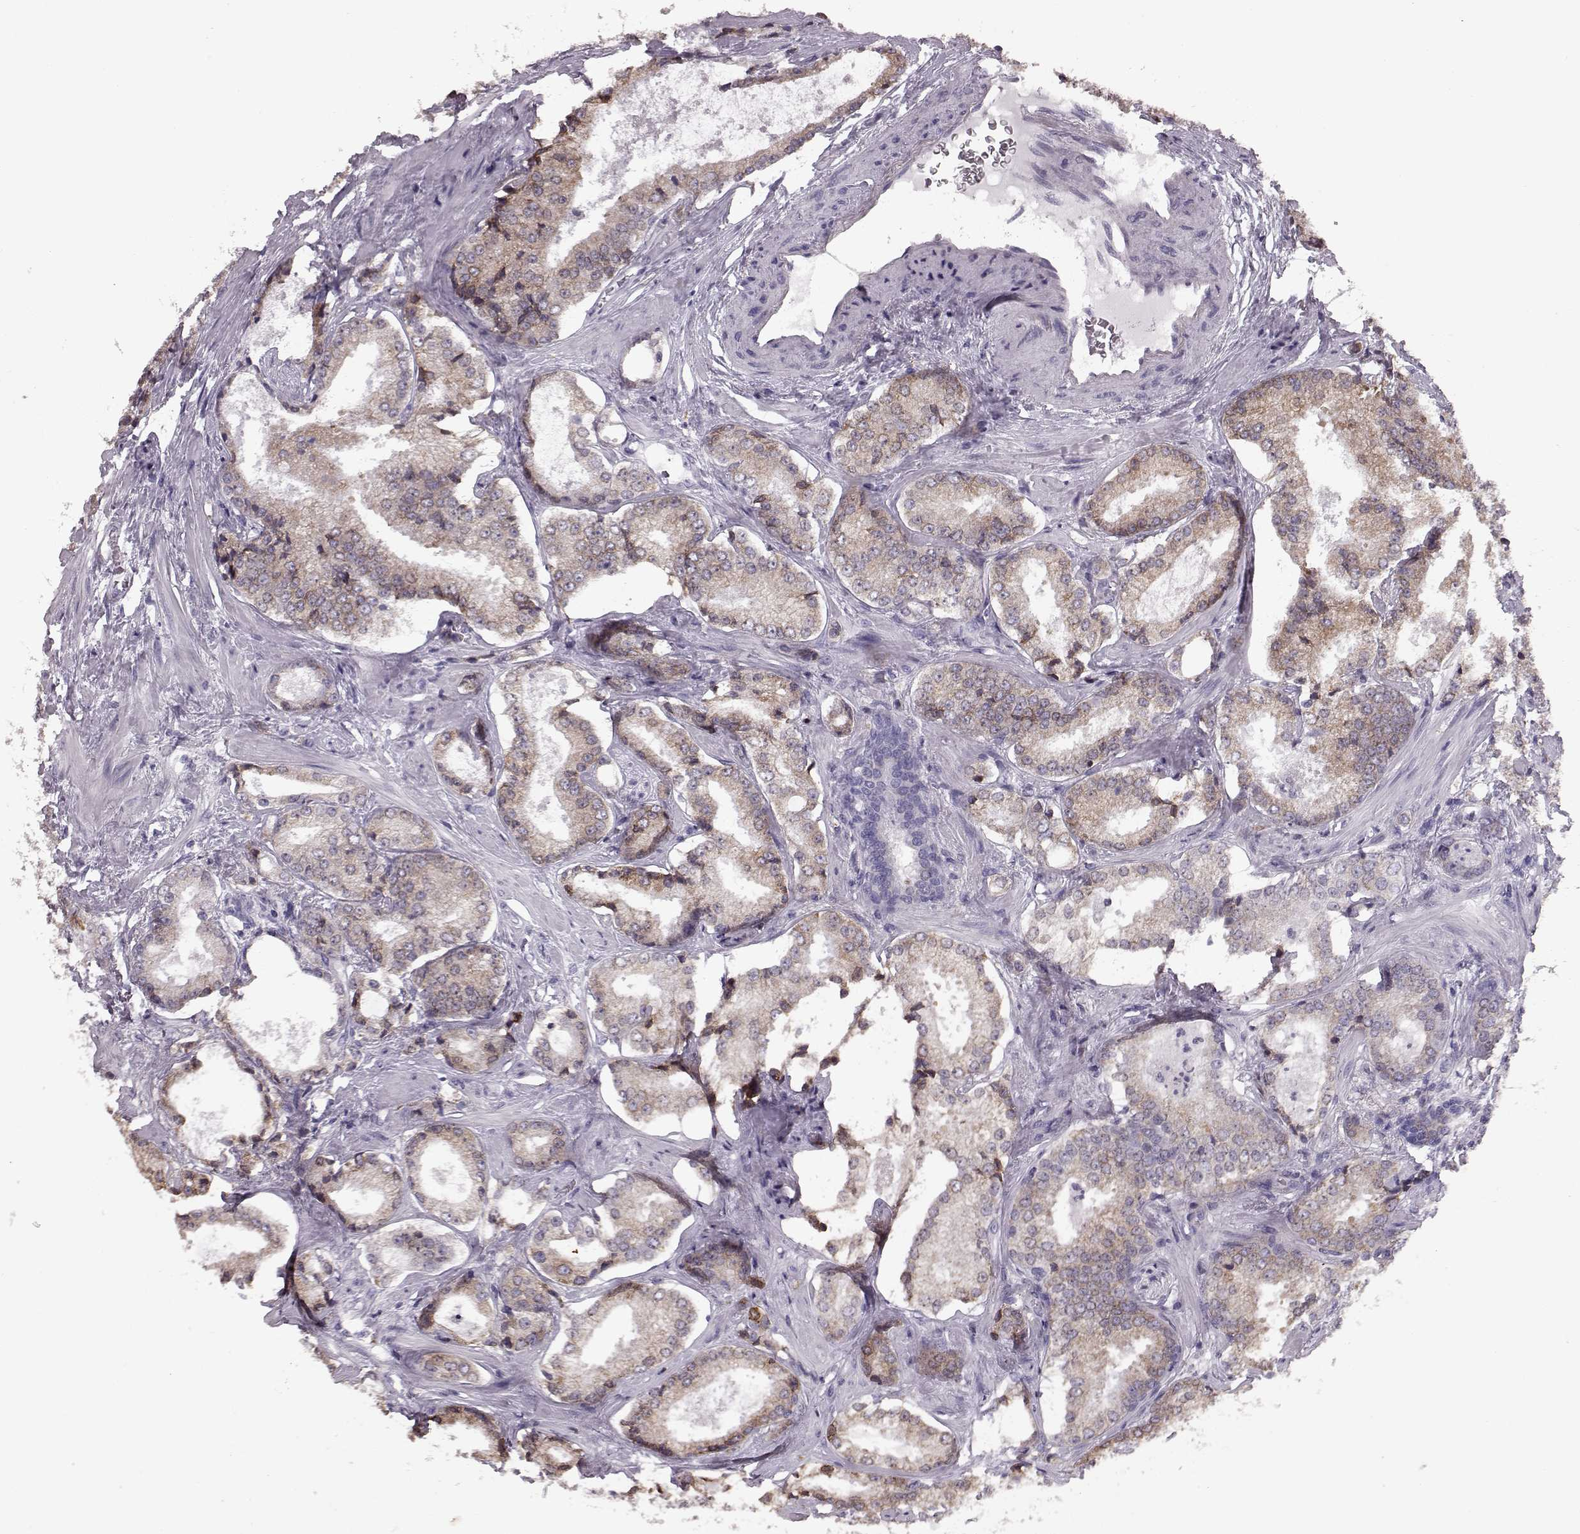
{"staining": {"intensity": "negative", "quantity": "none", "location": "none"}, "tissue": "prostate cancer", "cell_type": "Tumor cells", "image_type": "cancer", "snomed": [{"axis": "morphology", "description": "Adenocarcinoma, Low grade"}, {"axis": "topography", "description": "Prostate"}], "caption": "IHC histopathology image of neoplastic tissue: human prostate cancer (low-grade adenocarcinoma) stained with DAB (3,3'-diaminobenzidine) exhibits no significant protein staining in tumor cells.", "gene": "ELOVL5", "patient": {"sex": "male", "age": 56}}